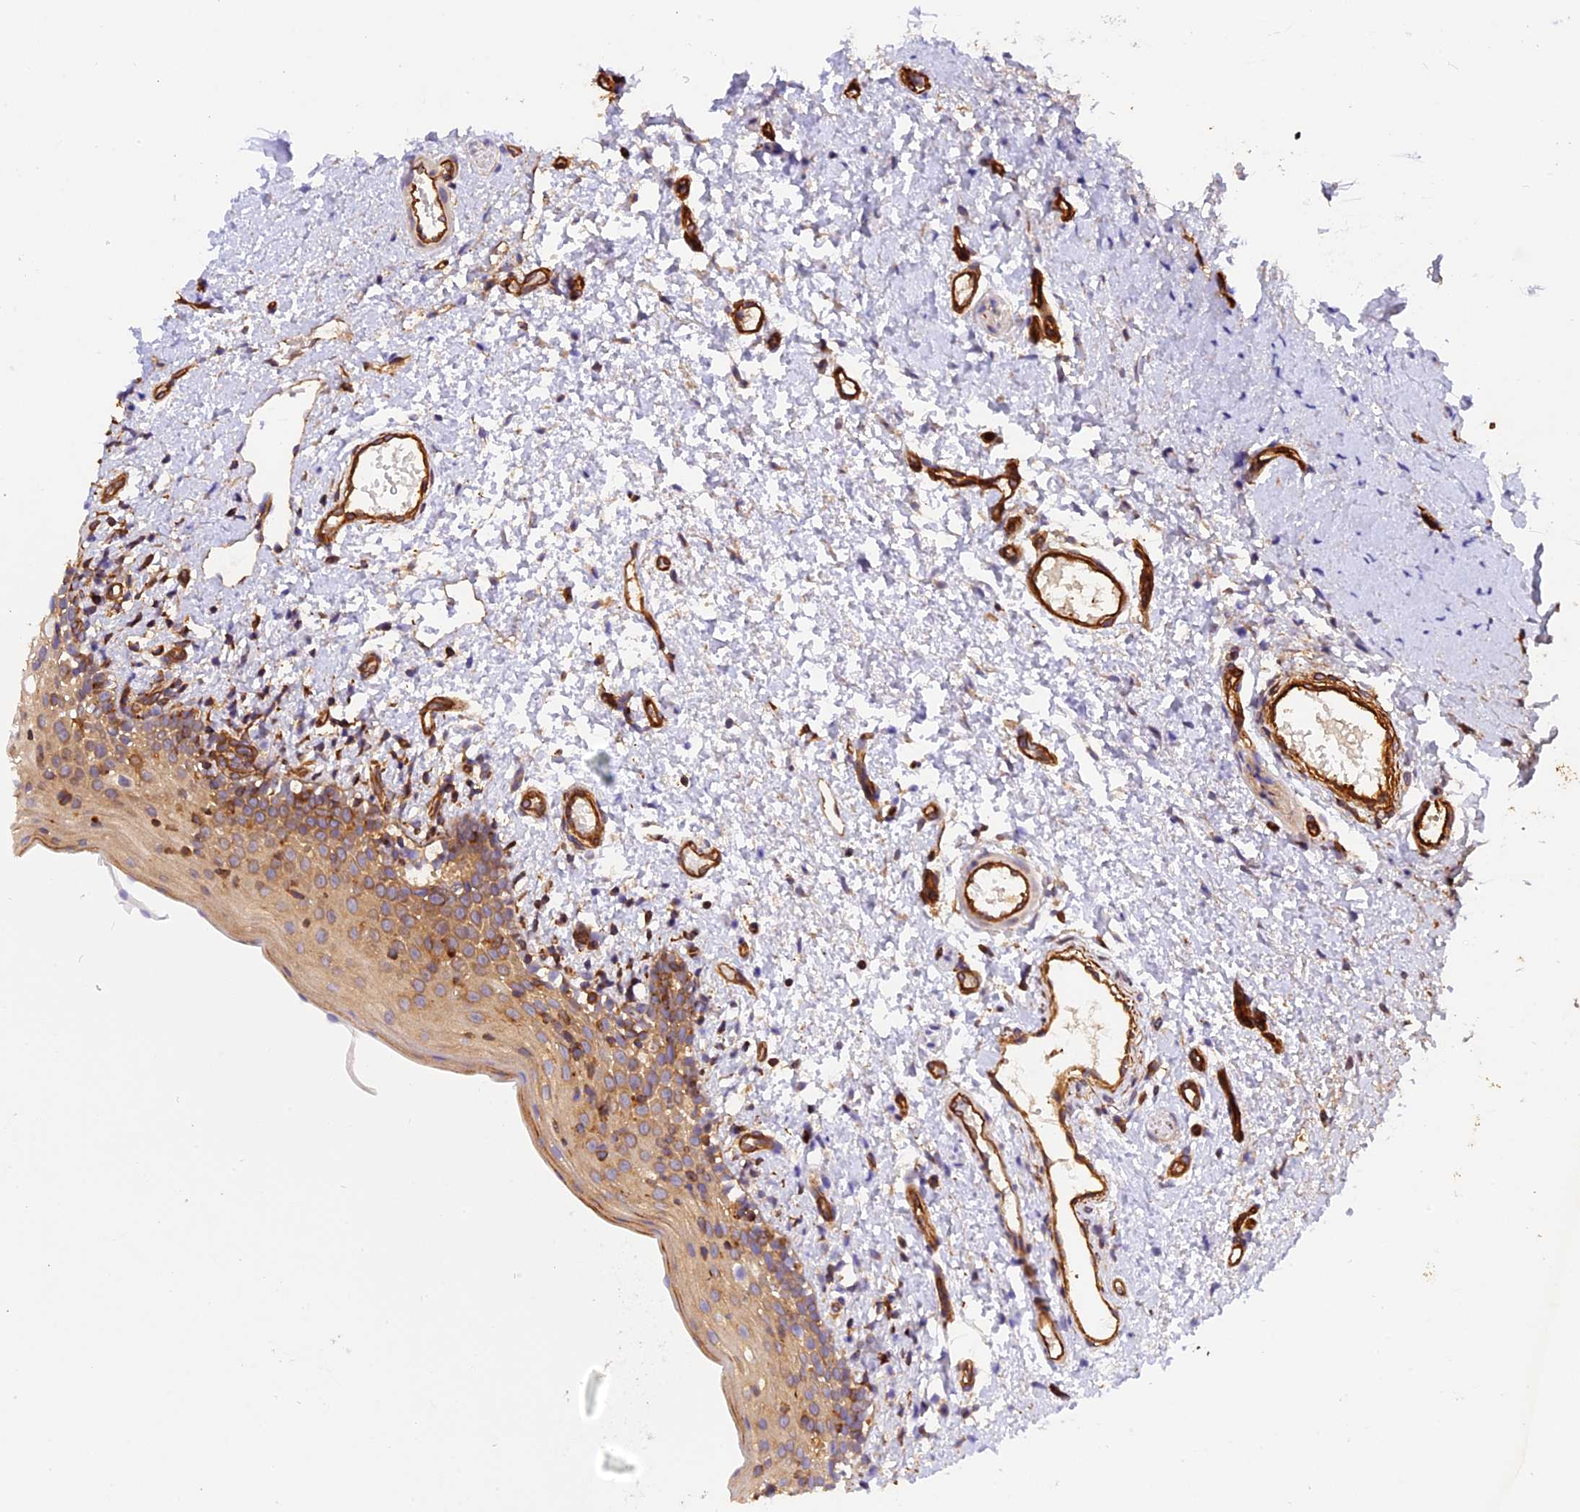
{"staining": {"intensity": "weak", "quantity": "<25%", "location": "cytoplasmic/membranous"}, "tissue": "oral mucosa", "cell_type": "Squamous epithelial cells", "image_type": "normal", "snomed": [{"axis": "morphology", "description": "Normal tissue, NOS"}, {"axis": "topography", "description": "Oral tissue"}], "caption": "This is an immunohistochemistry micrograph of benign oral mucosa. There is no staining in squamous epithelial cells.", "gene": "C5orf22", "patient": {"sex": "female", "age": 13}}